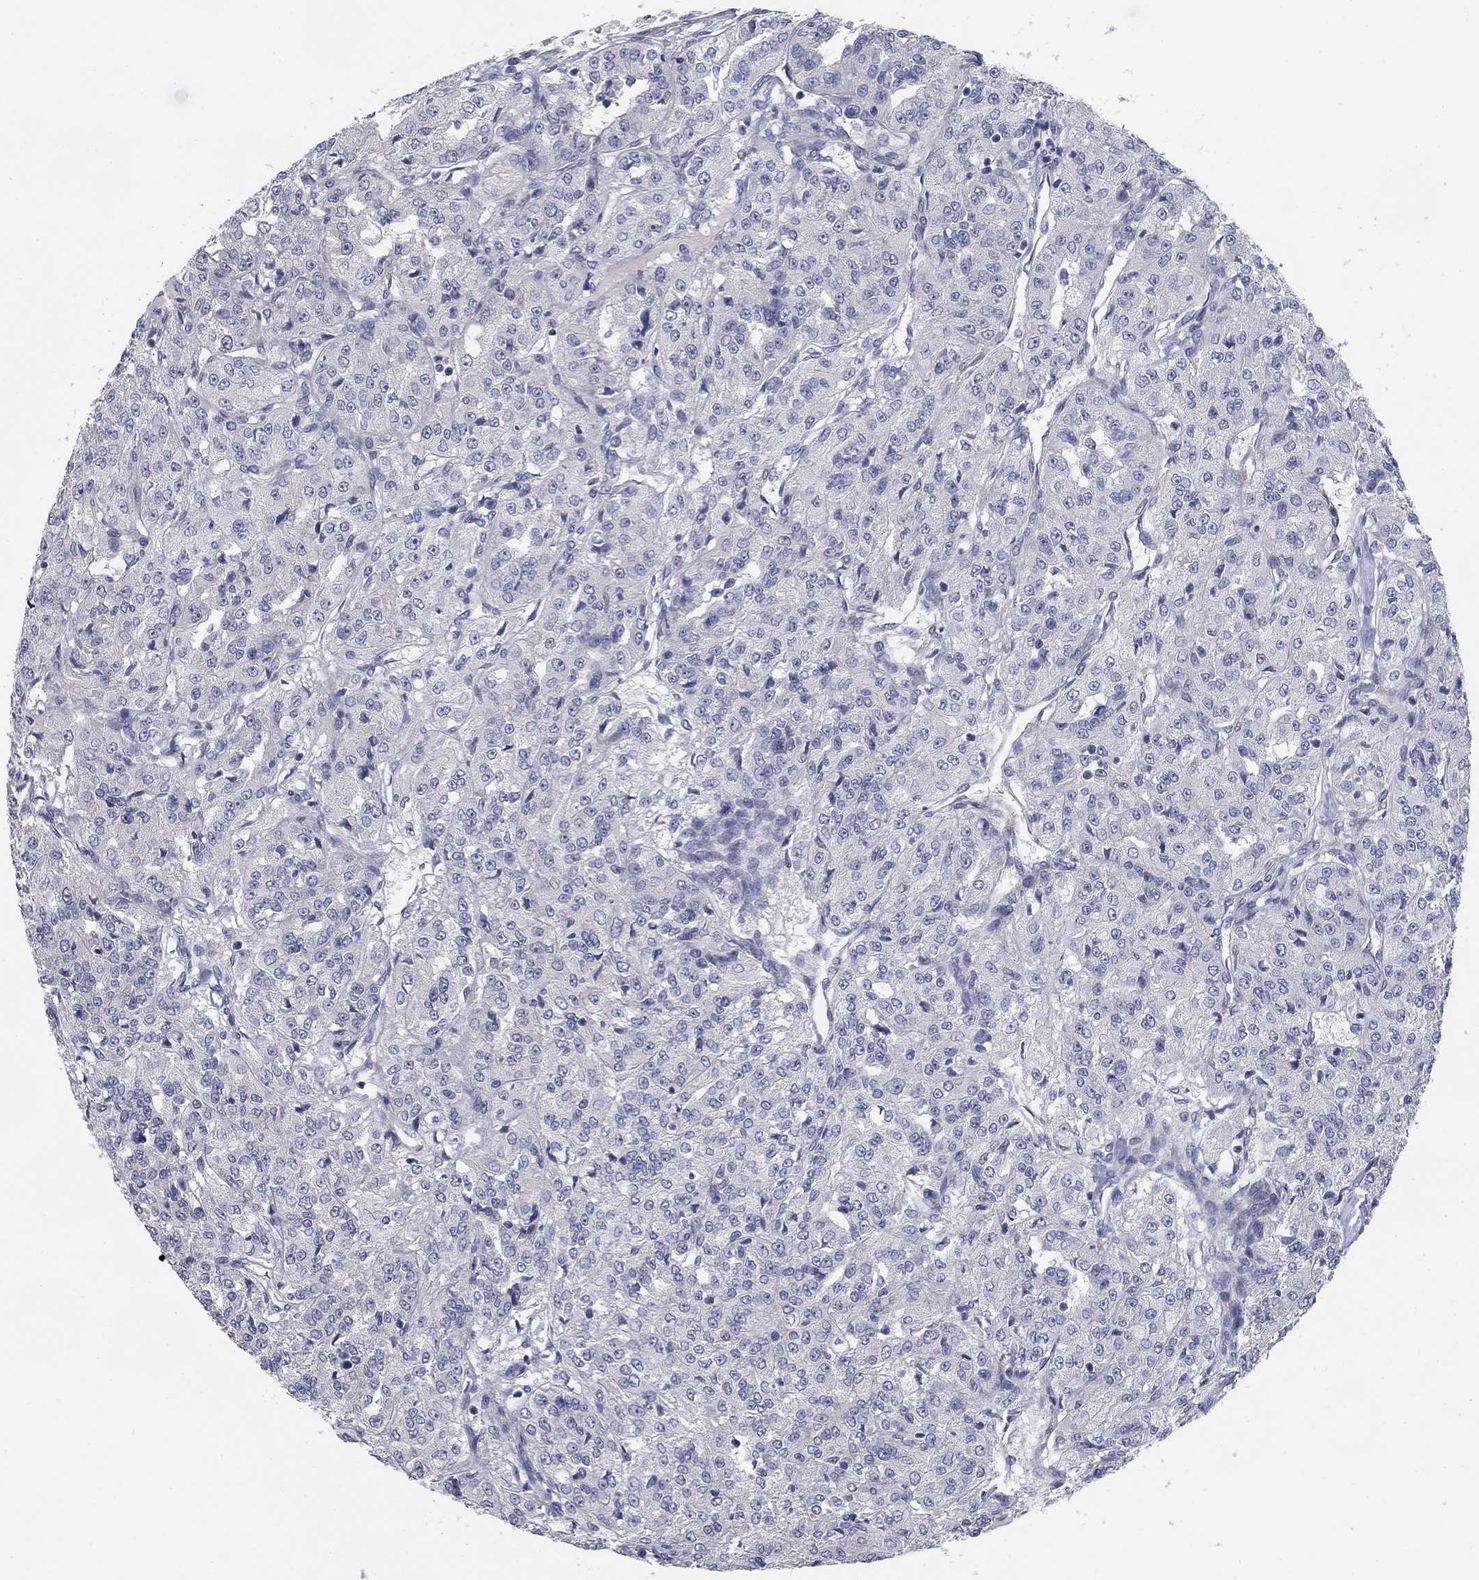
{"staining": {"intensity": "negative", "quantity": "none", "location": "none"}, "tissue": "renal cancer", "cell_type": "Tumor cells", "image_type": "cancer", "snomed": [{"axis": "morphology", "description": "Adenocarcinoma, NOS"}, {"axis": "topography", "description": "Kidney"}], "caption": "This is a image of IHC staining of adenocarcinoma (renal), which shows no expression in tumor cells.", "gene": "GRK7", "patient": {"sex": "female", "age": 63}}